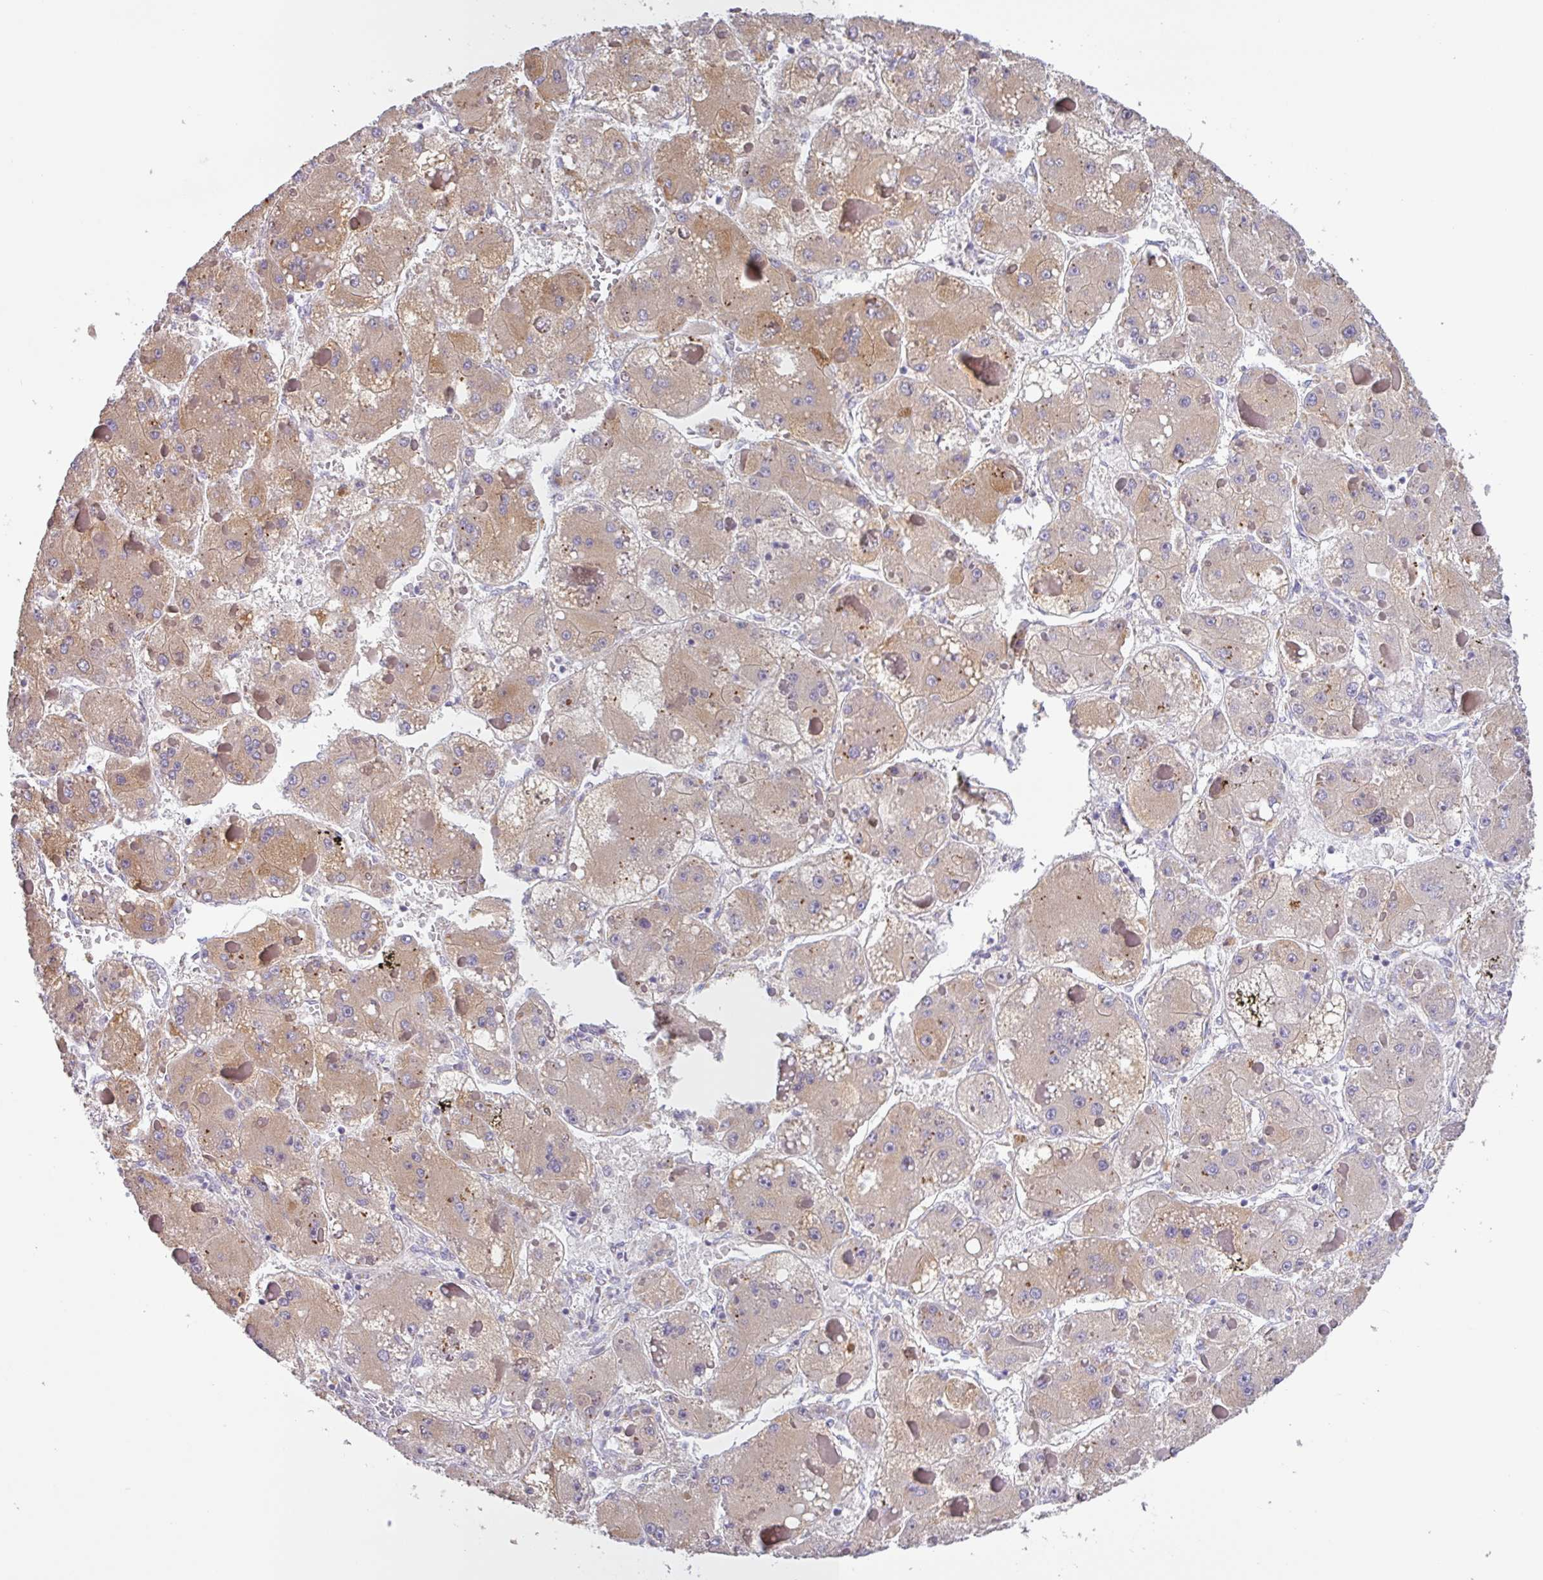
{"staining": {"intensity": "weak", "quantity": ">75%", "location": "cytoplasmic/membranous"}, "tissue": "liver cancer", "cell_type": "Tumor cells", "image_type": "cancer", "snomed": [{"axis": "morphology", "description": "Carcinoma, Hepatocellular, NOS"}, {"axis": "topography", "description": "Liver"}], "caption": "Tumor cells reveal low levels of weak cytoplasmic/membranous expression in about >75% of cells in liver cancer.", "gene": "SFTPB", "patient": {"sex": "female", "age": 73}}